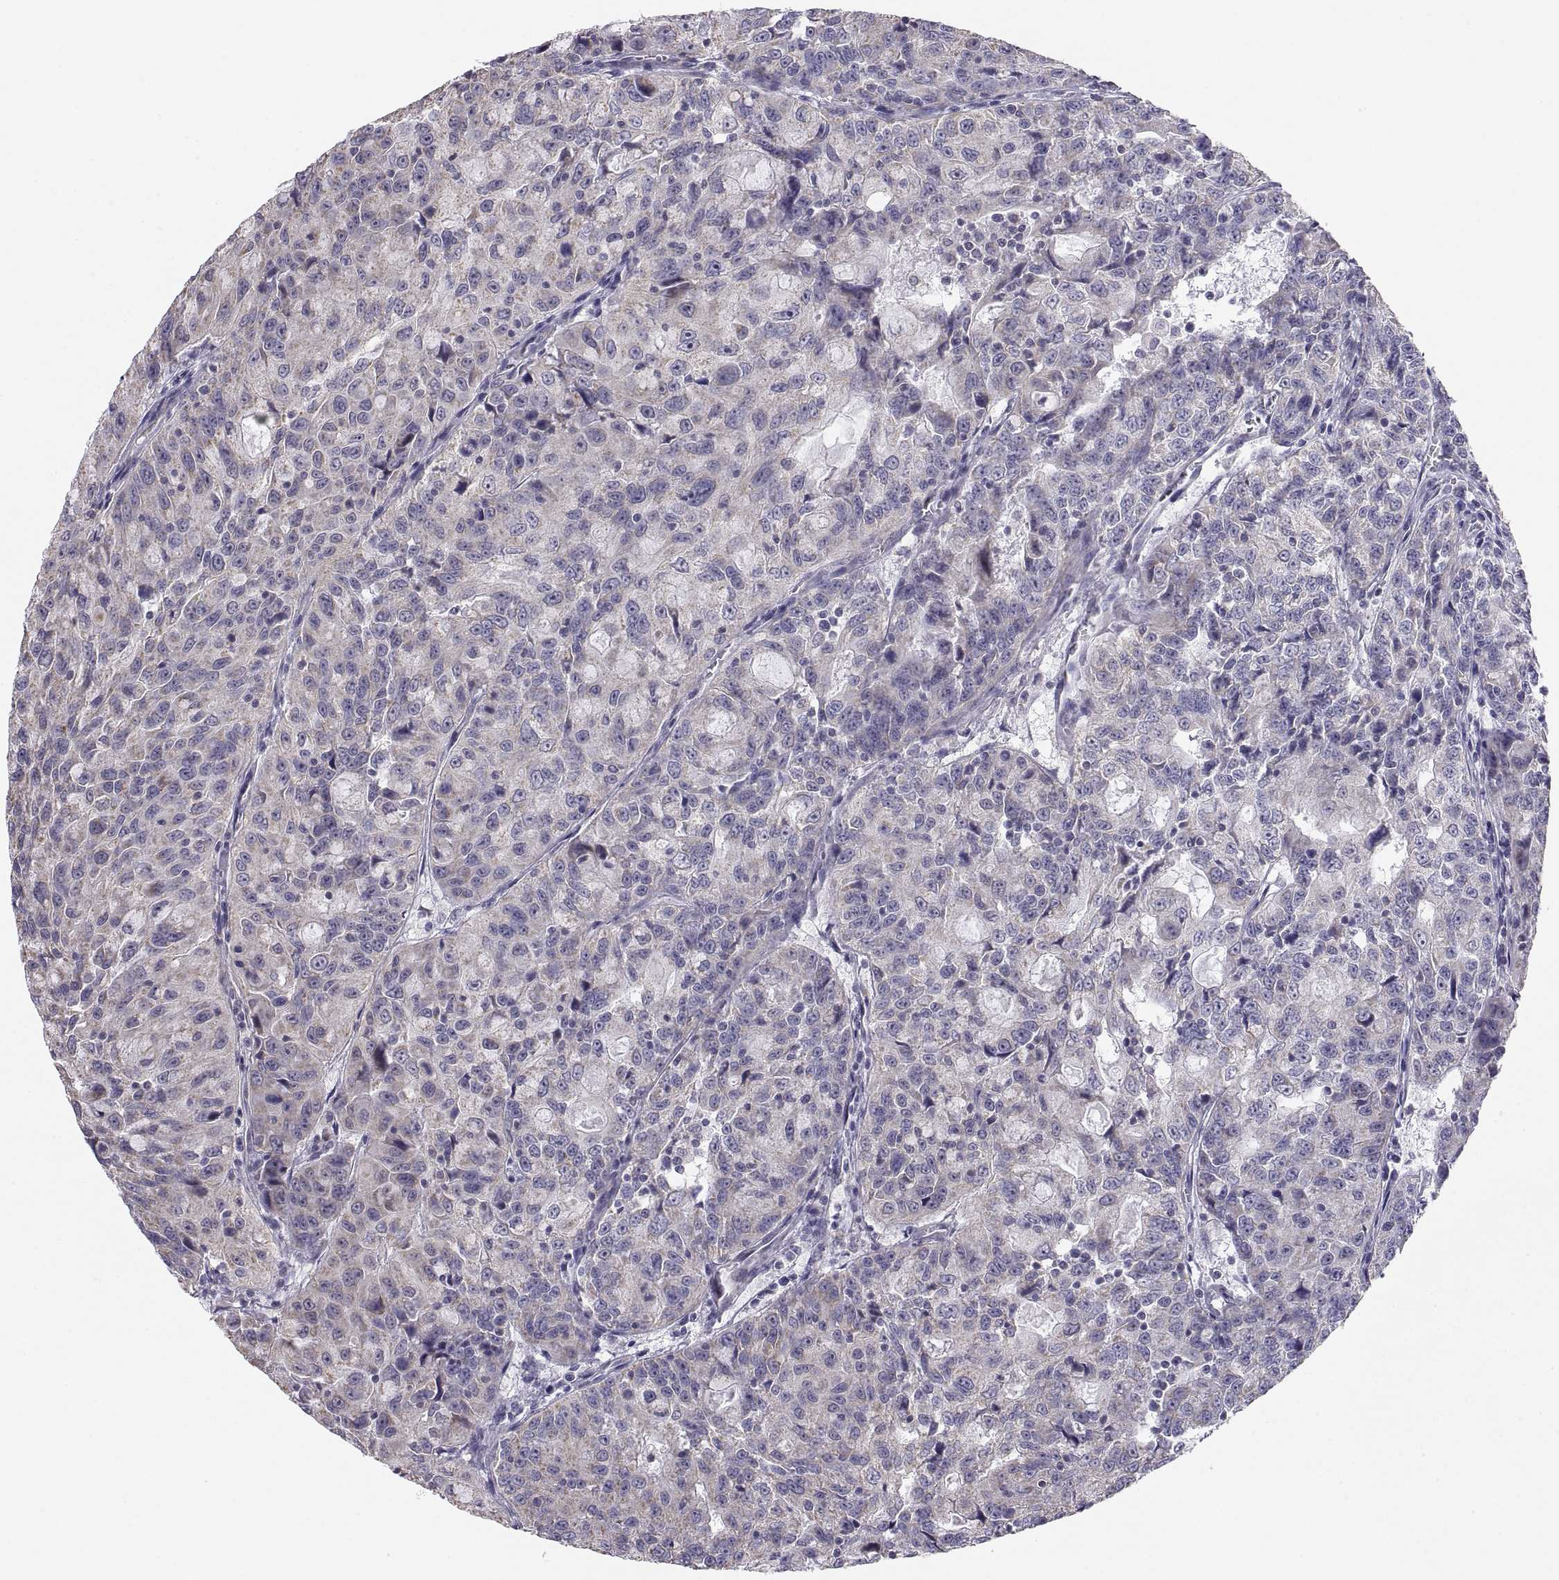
{"staining": {"intensity": "negative", "quantity": "none", "location": "none"}, "tissue": "urothelial cancer", "cell_type": "Tumor cells", "image_type": "cancer", "snomed": [{"axis": "morphology", "description": "Urothelial carcinoma, NOS"}, {"axis": "morphology", "description": "Urothelial carcinoma, High grade"}, {"axis": "topography", "description": "Urinary bladder"}], "caption": "This is an IHC histopathology image of human urothelial carcinoma (high-grade). There is no positivity in tumor cells.", "gene": "TNNC1", "patient": {"sex": "female", "age": 73}}